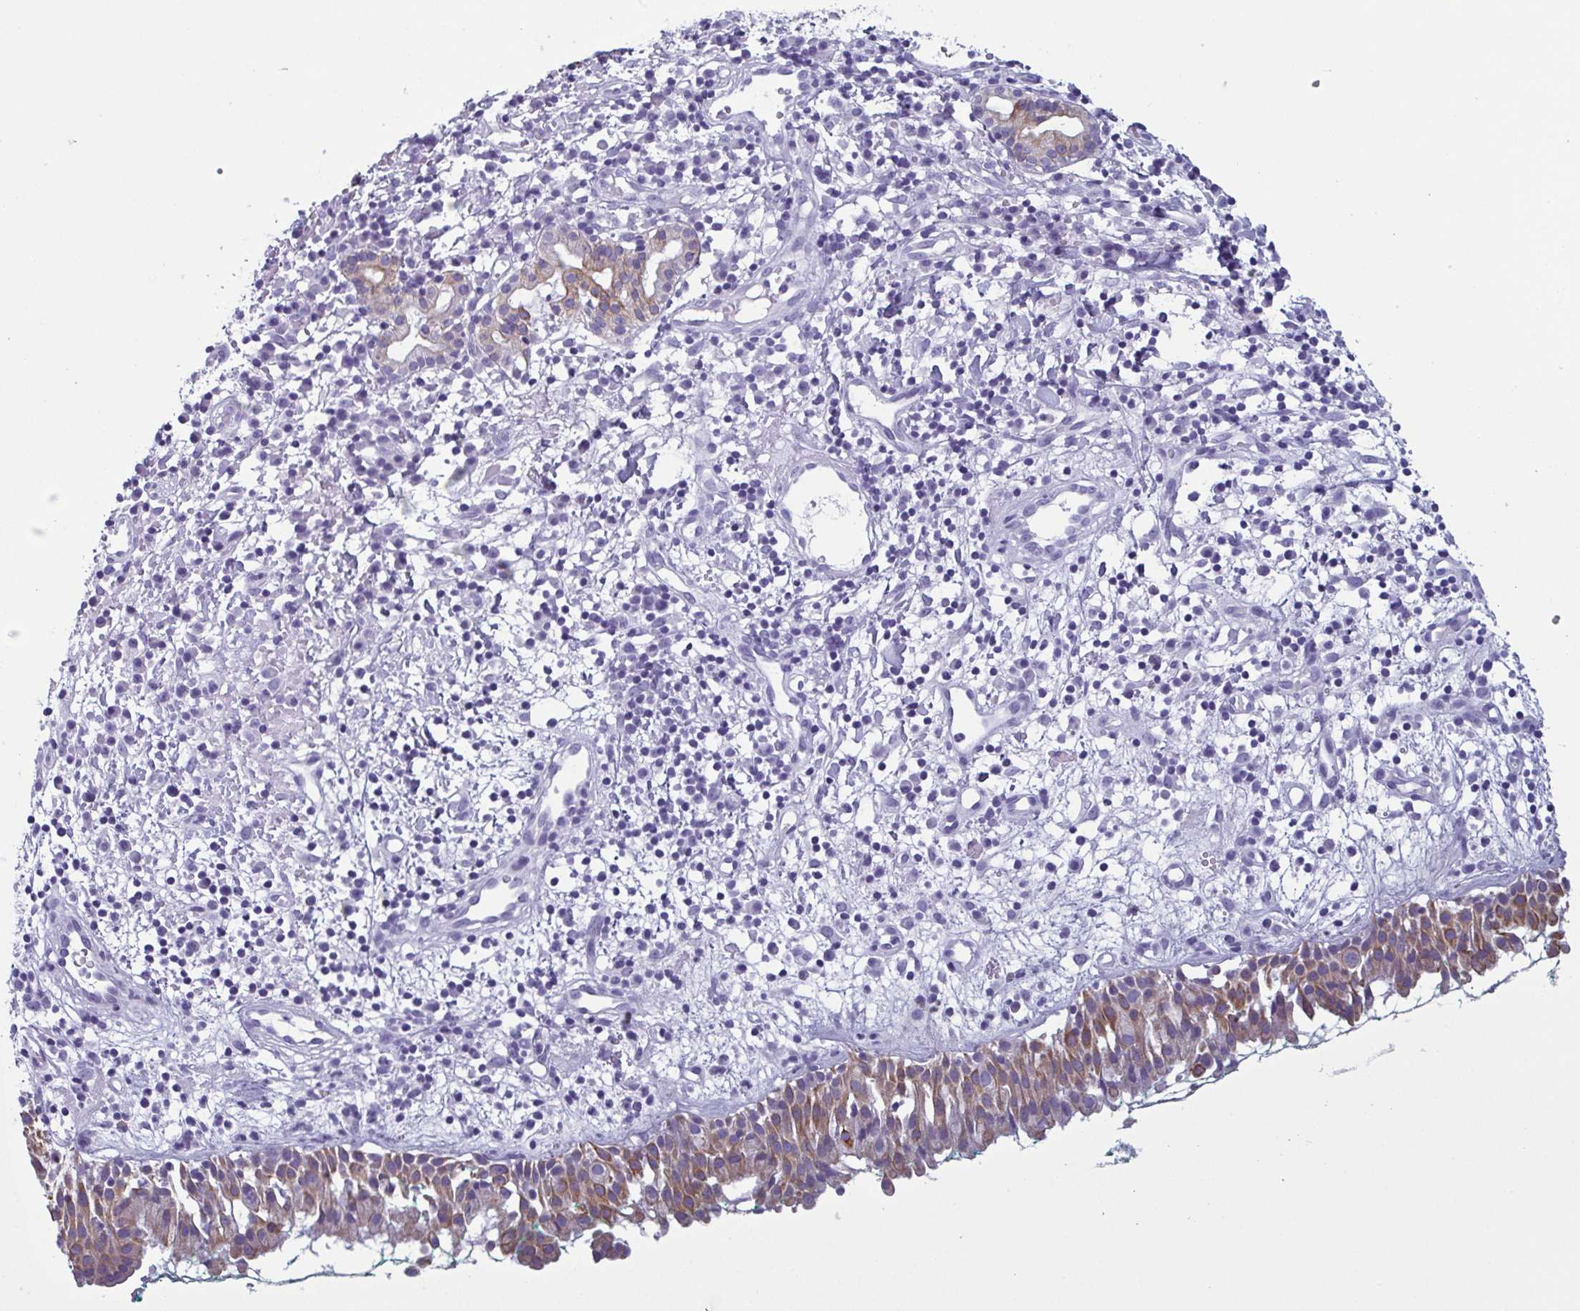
{"staining": {"intensity": "moderate", "quantity": ">75%", "location": "cytoplasmic/membranous"}, "tissue": "nasopharynx", "cell_type": "Respiratory epithelial cells", "image_type": "normal", "snomed": [{"axis": "morphology", "description": "Normal tissue, NOS"}, {"axis": "morphology", "description": "Basal cell carcinoma"}, {"axis": "topography", "description": "Cartilage tissue"}, {"axis": "topography", "description": "Nasopharynx"}, {"axis": "topography", "description": "Oral tissue"}], "caption": "Protein expression by immunohistochemistry (IHC) displays moderate cytoplasmic/membranous staining in approximately >75% of respiratory epithelial cells in normal nasopharynx. The protein of interest is stained brown, and the nuclei are stained in blue (DAB (3,3'-diaminobenzidine) IHC with brightfield microscopy, high magnification).", "gene": "KRT10", "patient": {"sex": "female", "age": 77}}